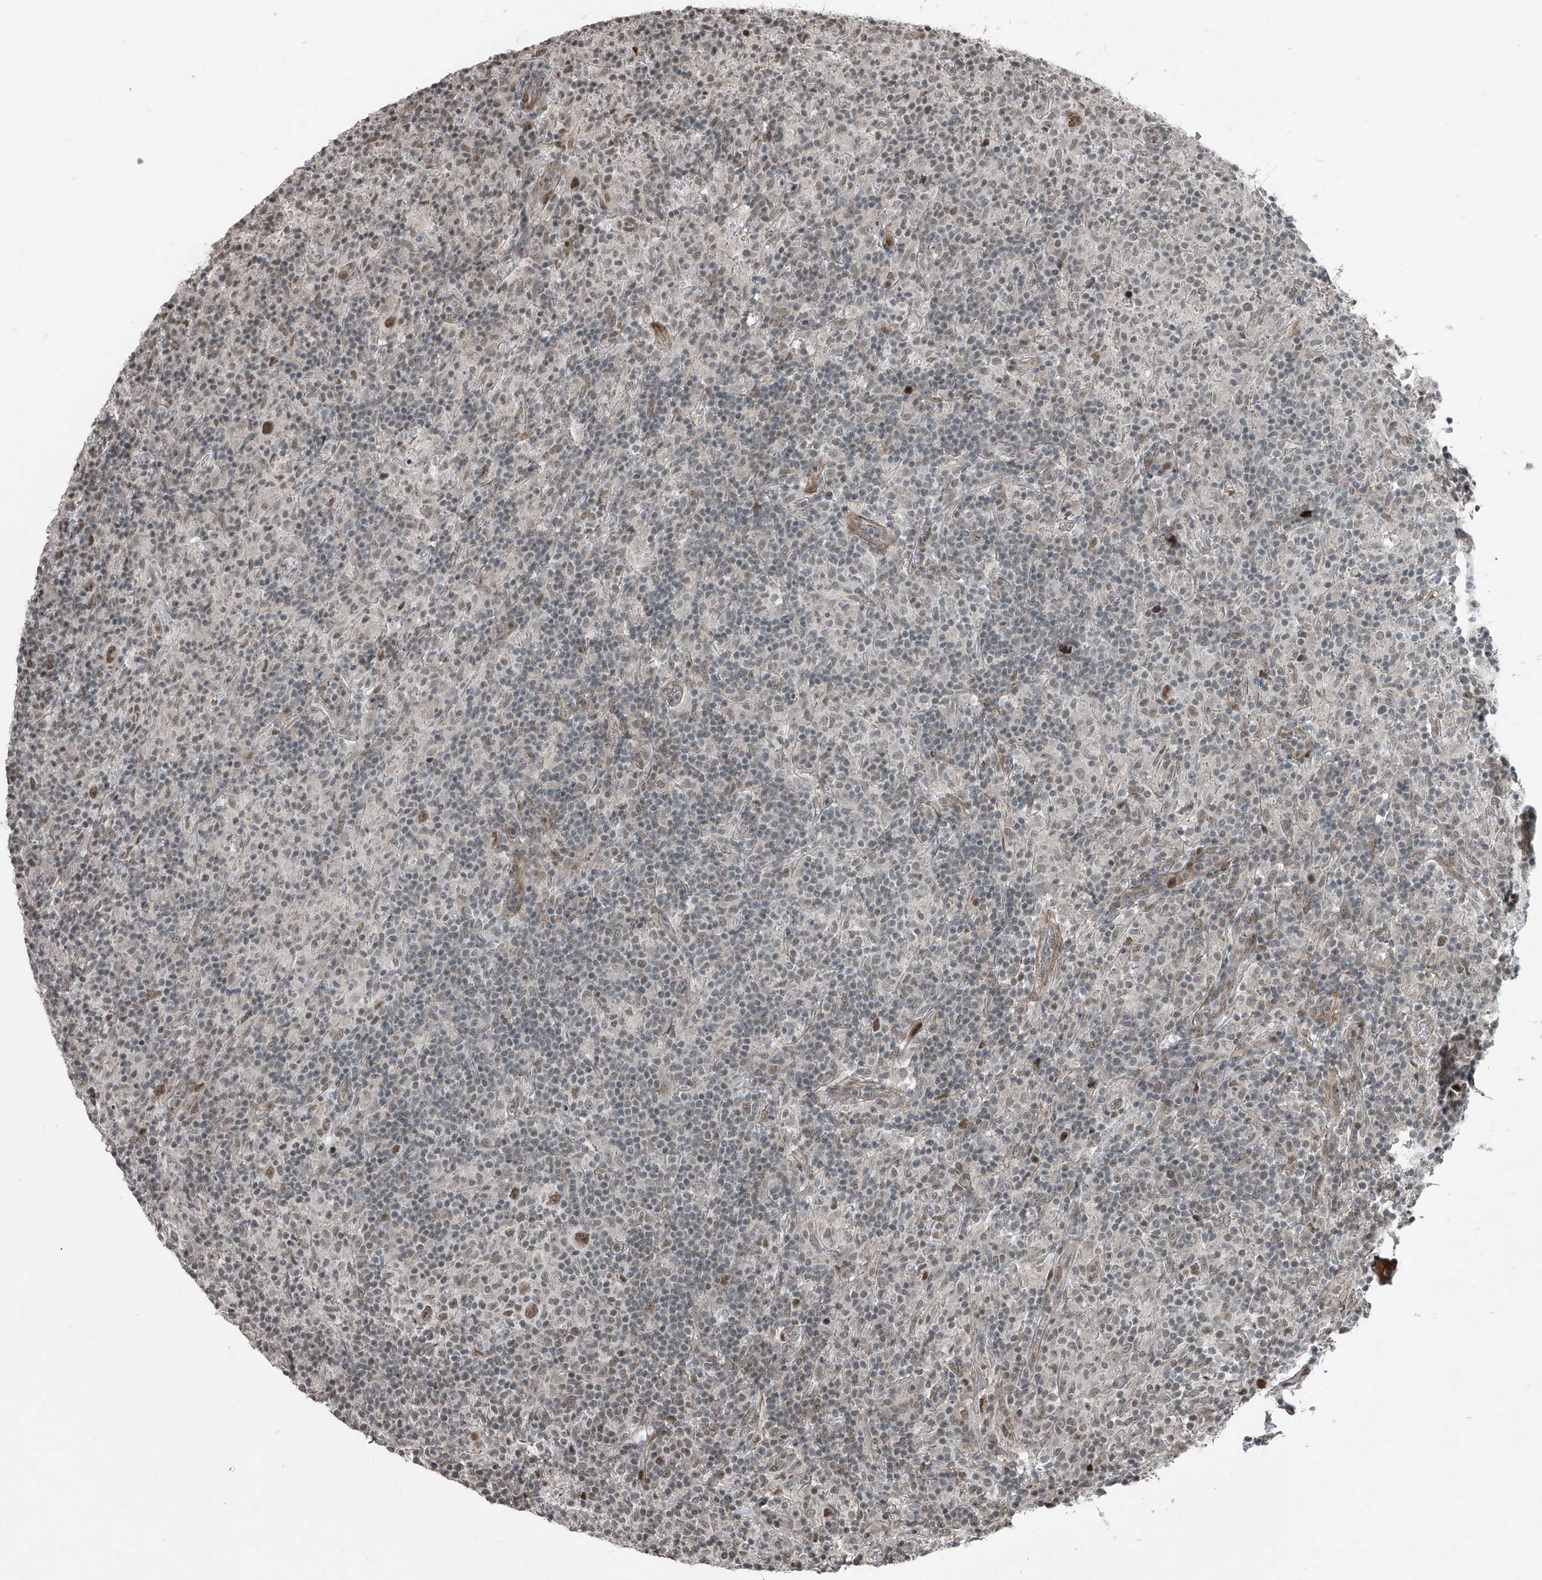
{"staining": {"intensity": "moderate", "quantity": ">75%", "location": "nuclear"}, "tissue": "lymphoma", "cell_type": "Tumor cells", "image_type": "cancer", "snomed": [{"axis": "morphology", "description": "Hodgkin's disease, NOS"}, {"axis": "topography", "description": "Lymph node"}], "caption": "A brown stain highlights moderate nuclear staining of a protein in human Hodgkin's disease tumor cells.", "gene": "ZNF570", "patient": {"sex": "male", "age": 70}}